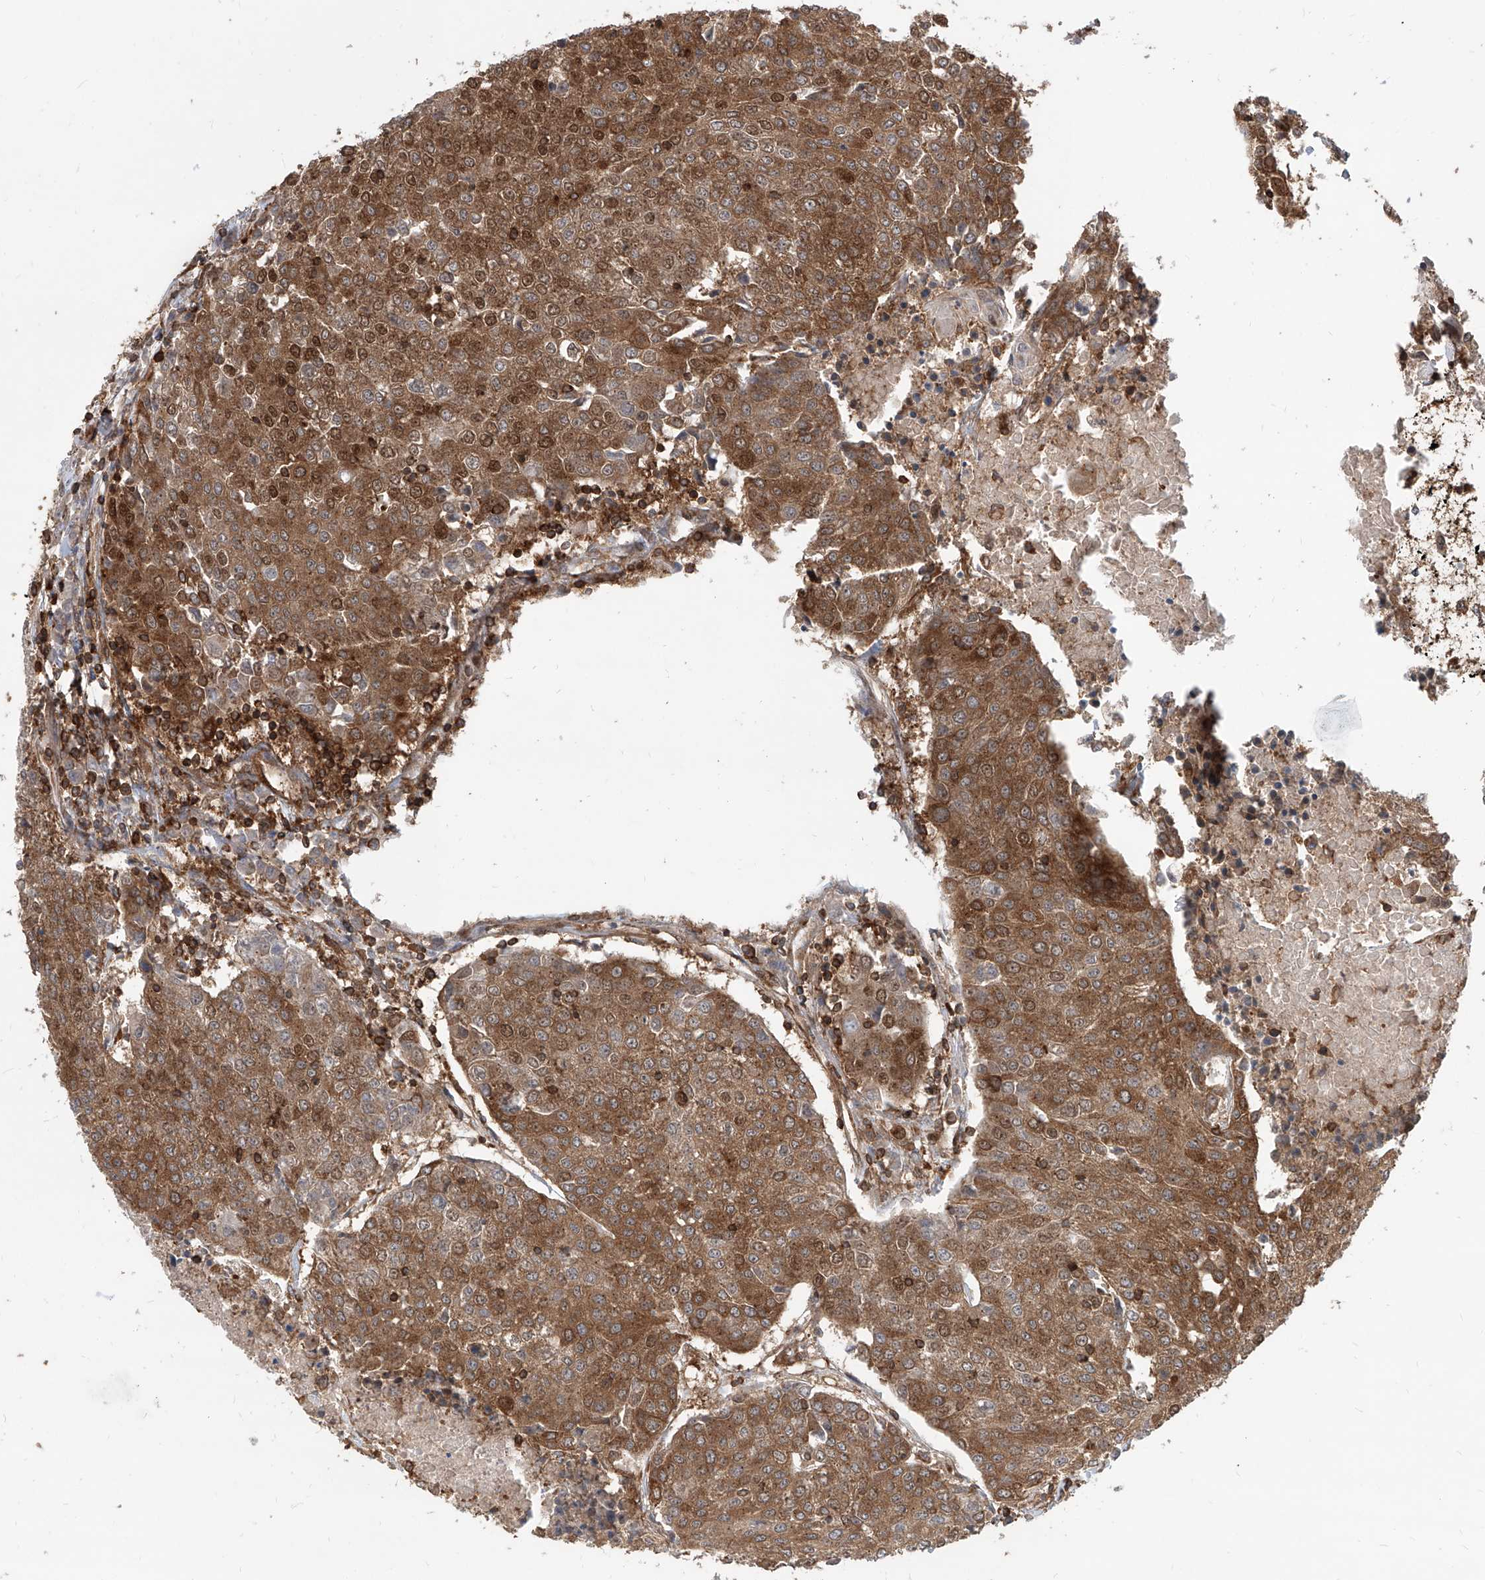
{"staining": {"intensity": "strong", "quantity": ">75%", "location": "cytoplasmic/membranous,nuclear"}, "tissue": "urothelial cancer", "cell_type": "Tumor cells", "image_type": "cancer", "snomed": [{"axis": "morphology", "description": "Urothelial carcinoma, High grade"}, {"axis": "topography", "description": "Urinary bladder"}], "caption": "Brown immunohistochemical staining in urothelial cancer exhibits strong cytoplasmic/membranous and nuclear positivity in approximately >75% of tumor cells.", "gene": "MAGED2", "patient": {"sex": "female", "age": 85}}